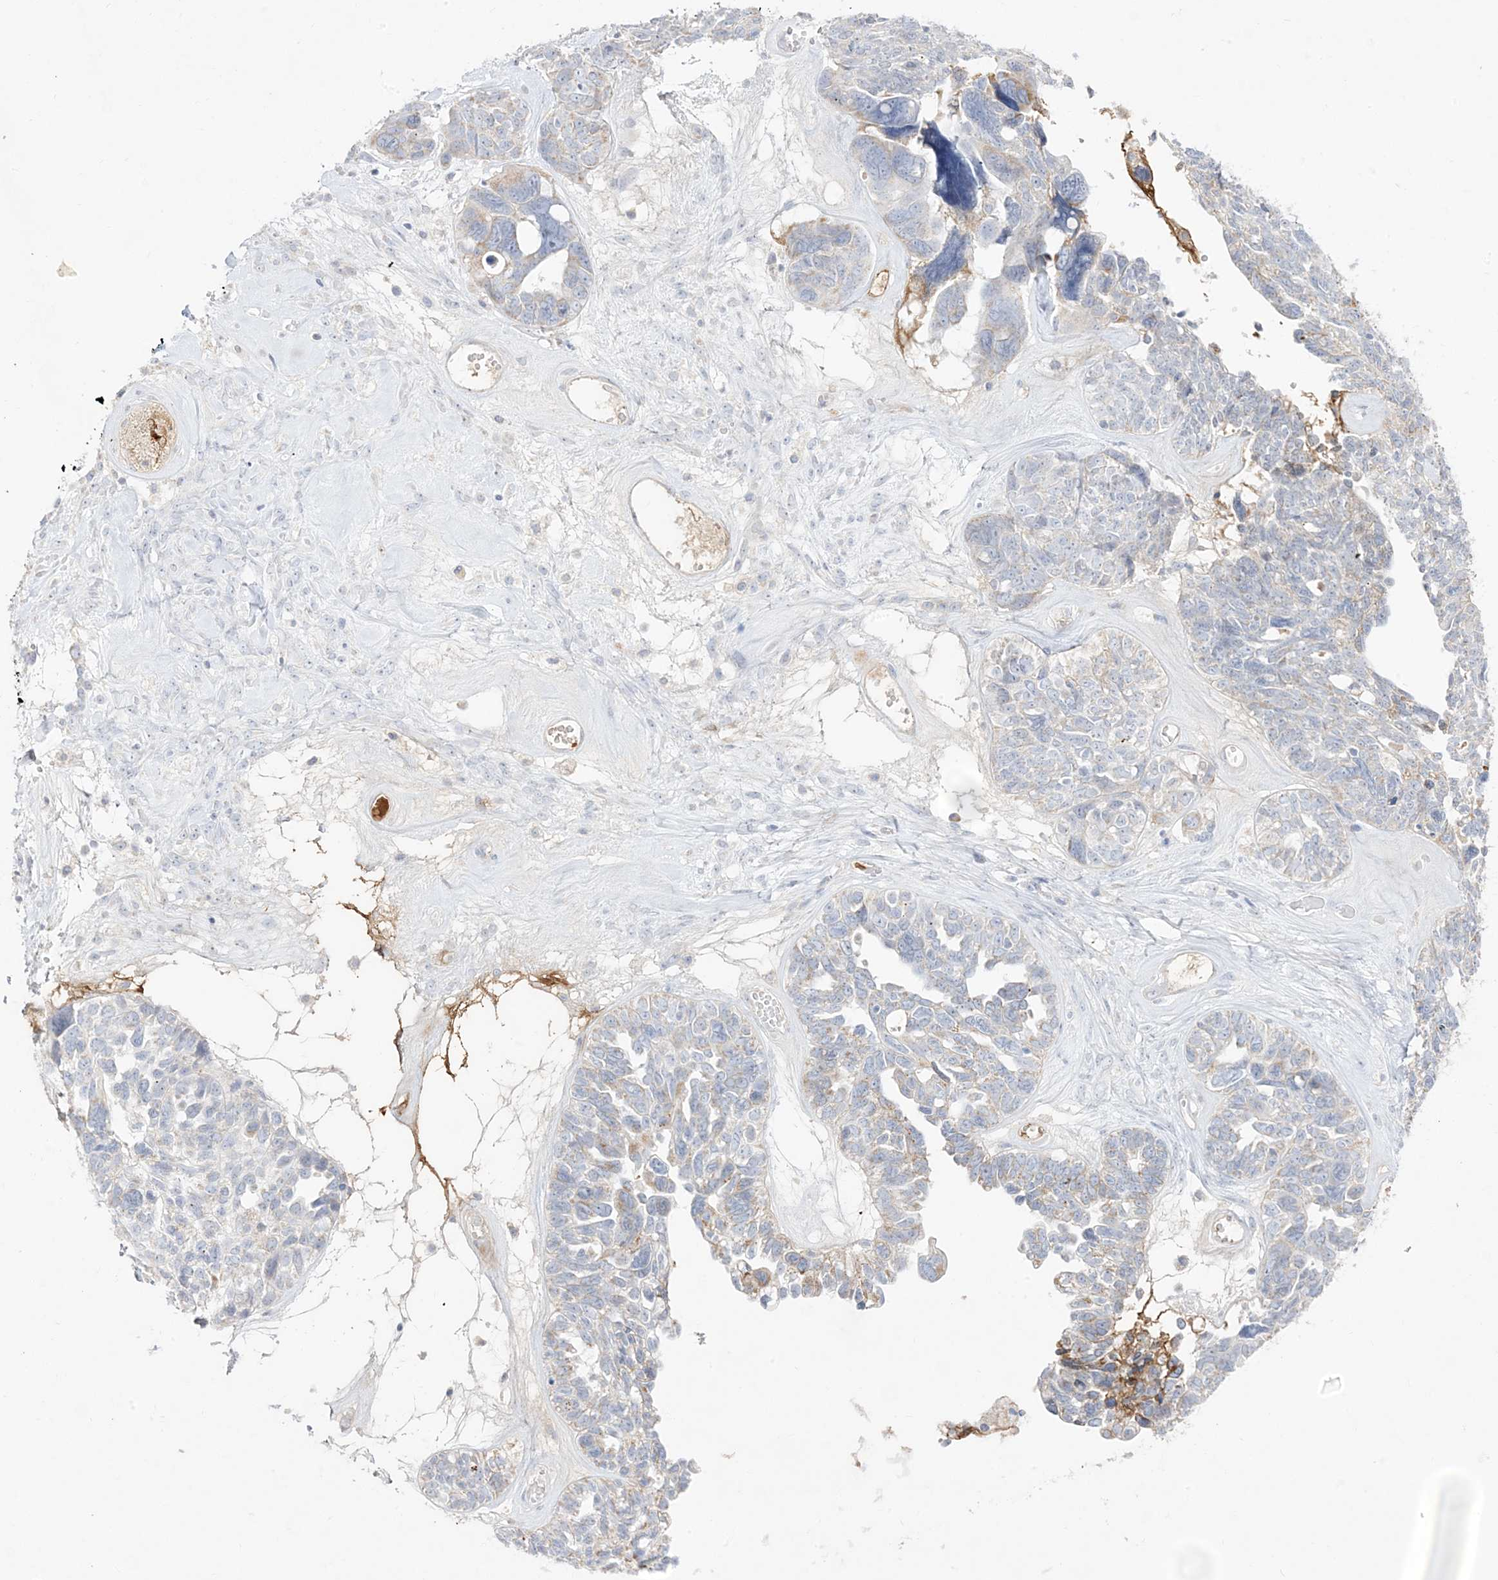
{"staining": {"intensity": "moderate", "quantity": "<25%", "location": "cytoplasmic/membranous"}, "tissue": "ovarian cancer", "cell_type": "Tumor cells", "image_type": "cancer", "snomed": [{"axis": "morphology", "description": "Cystadenocarcinoma, serous, NOS"}, {"axis": "topography", "description": "Ovary"}], "caption": "Ovarian serous cystadenocarcinoma stained for a protein reveals moderate cytoplasmic/membranous positivity in tumor cells.", "gene": "TRANK1", "patient": {"sex": "female", "age": 79}}